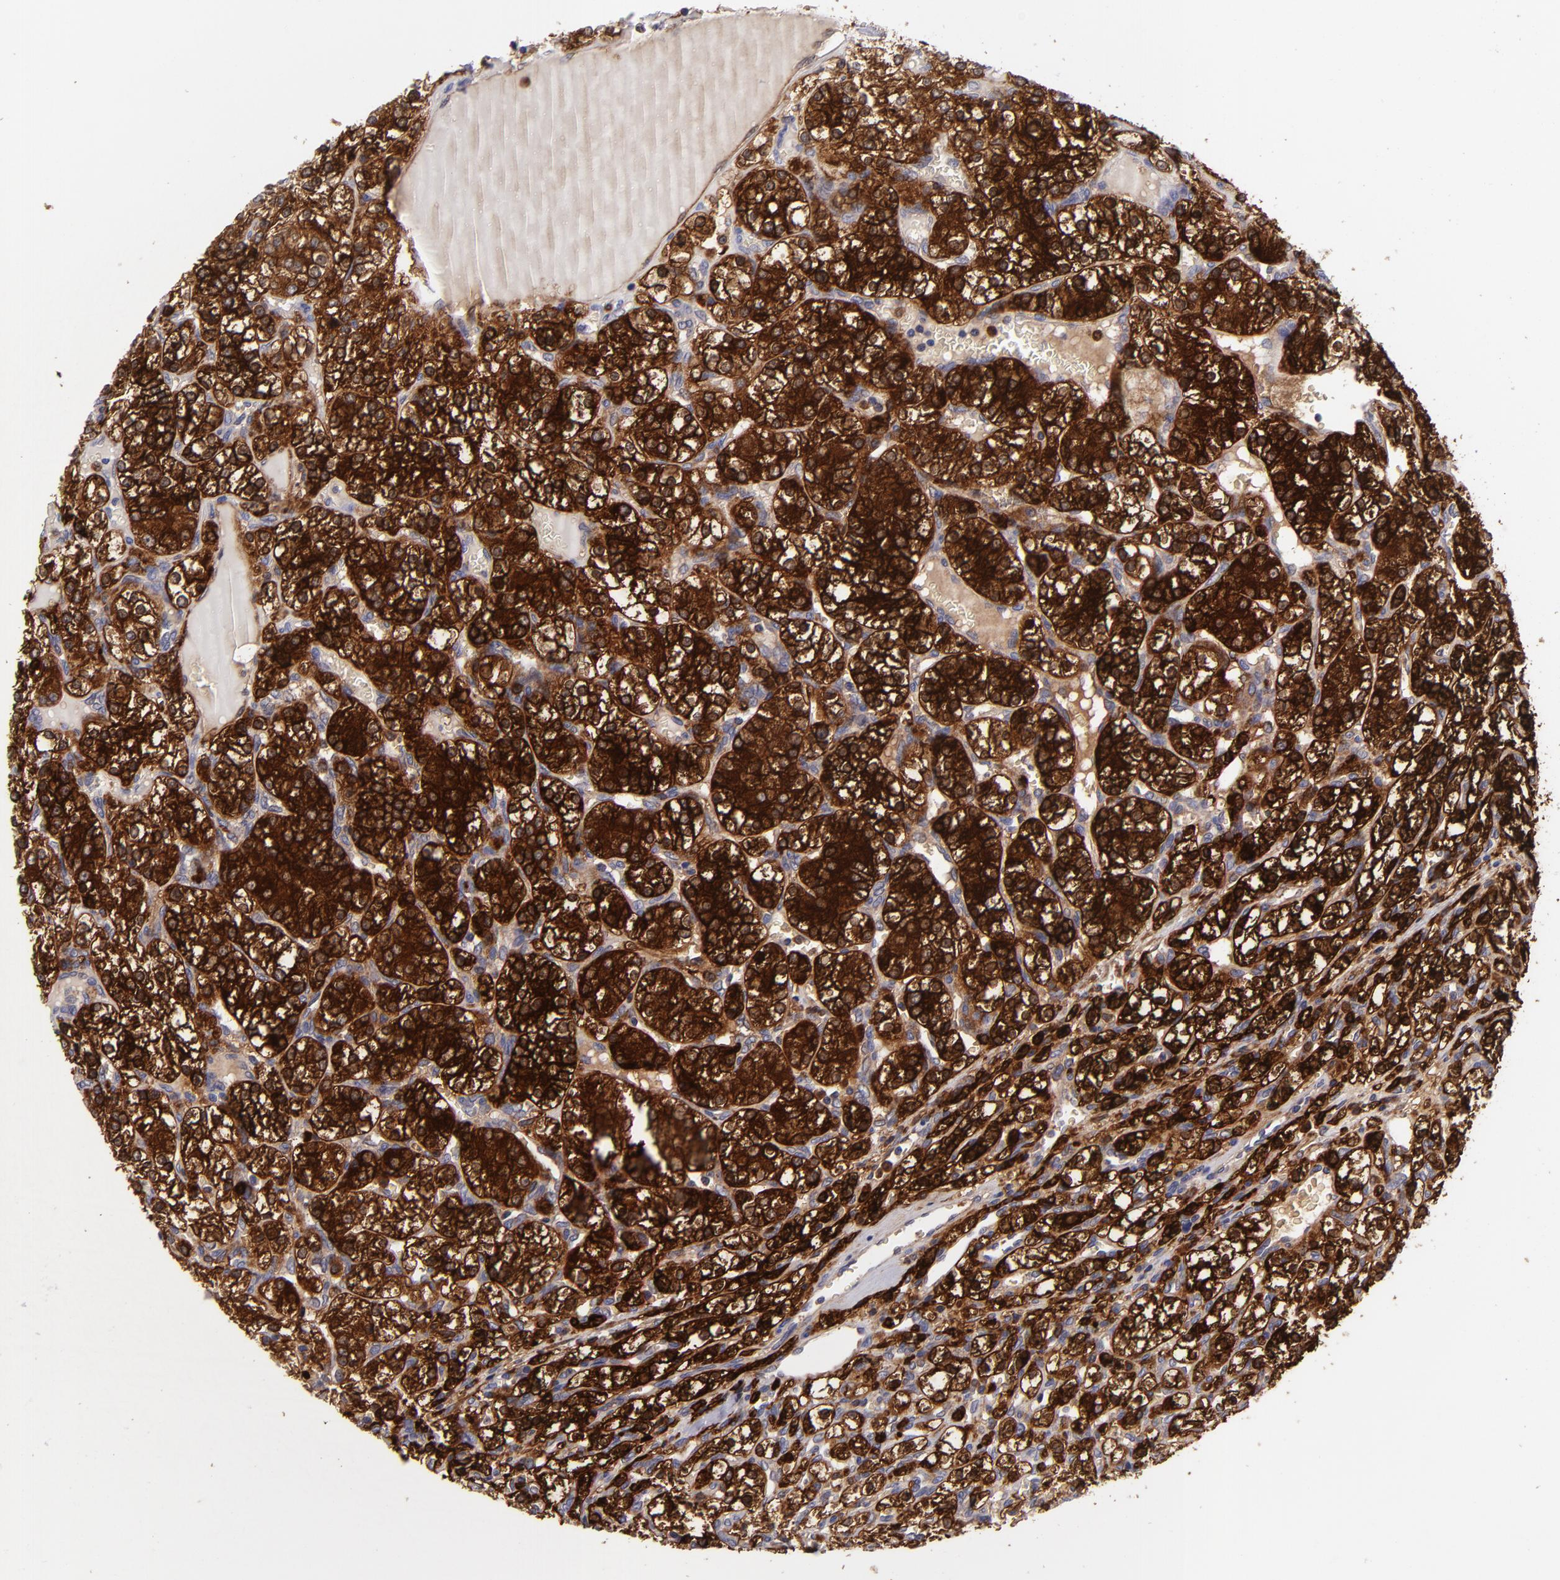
{"staining": {"intensity": "strong", "quantity": ">75%", "location": "cytoplasmic/membranous"}, "tissue": "renal cancer", "cell_type": "Tumor cells", "image_type": "cancer", "snomed": [{"axis": "morphology", "description": "Adenocarcinoma, NOS"}, {"axis": "topography", "description": "Kidney"}], "caption": "The micrograph exhibits immunohistochemical staining of renal cancer. There is strong cytoplasmic/membranous positivity is appreciated in approximately >75% of tumor cells. The protein is shown in brown color, while the nuclei are stained blue.", "gene": "MMP10", "patient": {"sex": "female", "age": 62}}